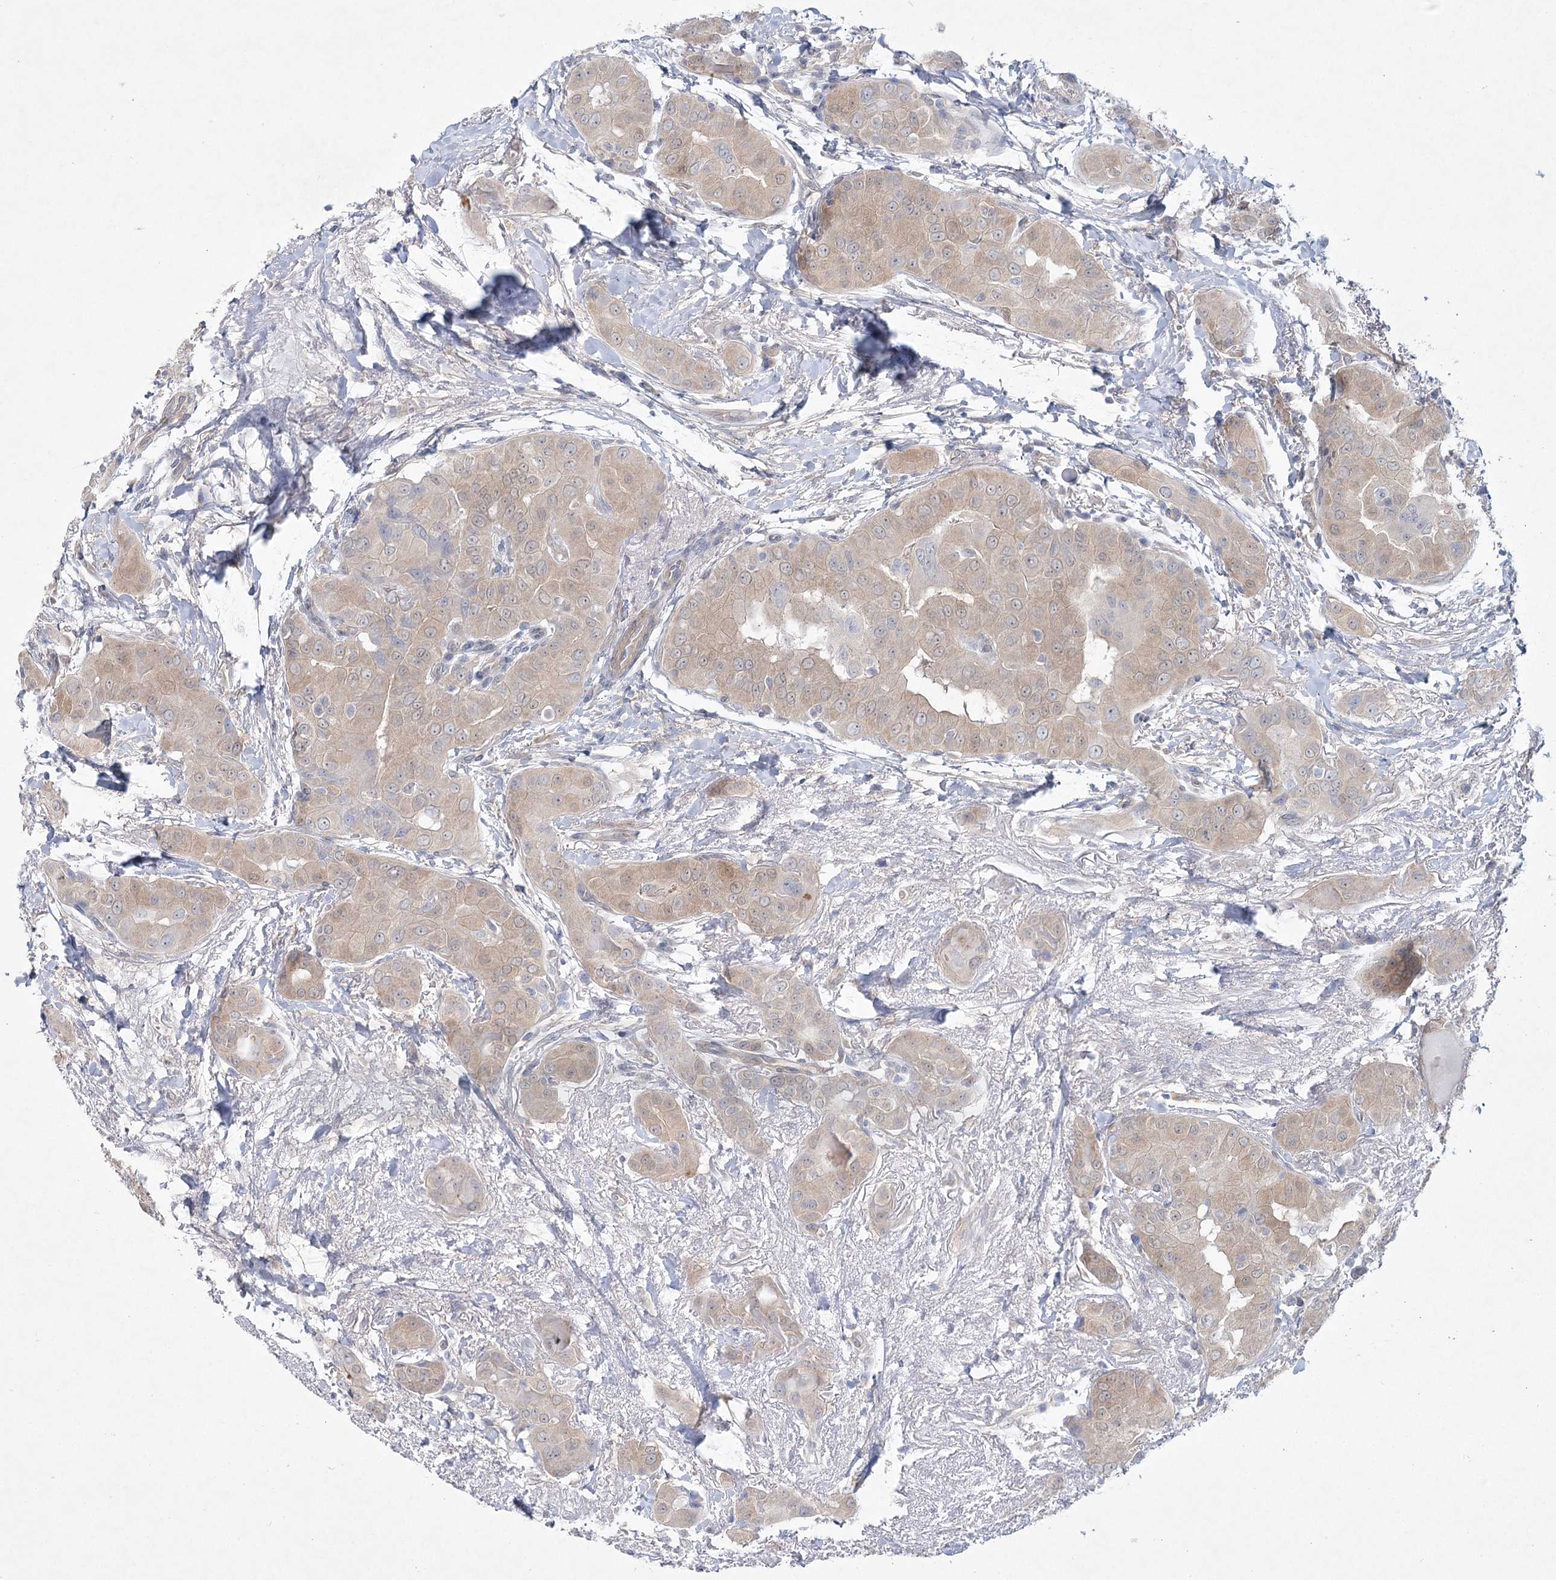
{"staining": {"intensity": "weak", "quantity": "<25%", "location": "cytoplasmic/membranous"}, "tissue": "thyroid cancer", "cell_type": "Tumor cells", "image_type": "cancer", "snomed": [{"axis": "morphology", "description": "Papillary adenocarcinoma, NOS"}, {"axis": "topography", "description": "Thyroid gland"}], "caption": "Tumor cells are negative for brown protein staining in thyroid cancer.", "gene": "AAMDC", "patient": {"sex": "male", "age": 33}}